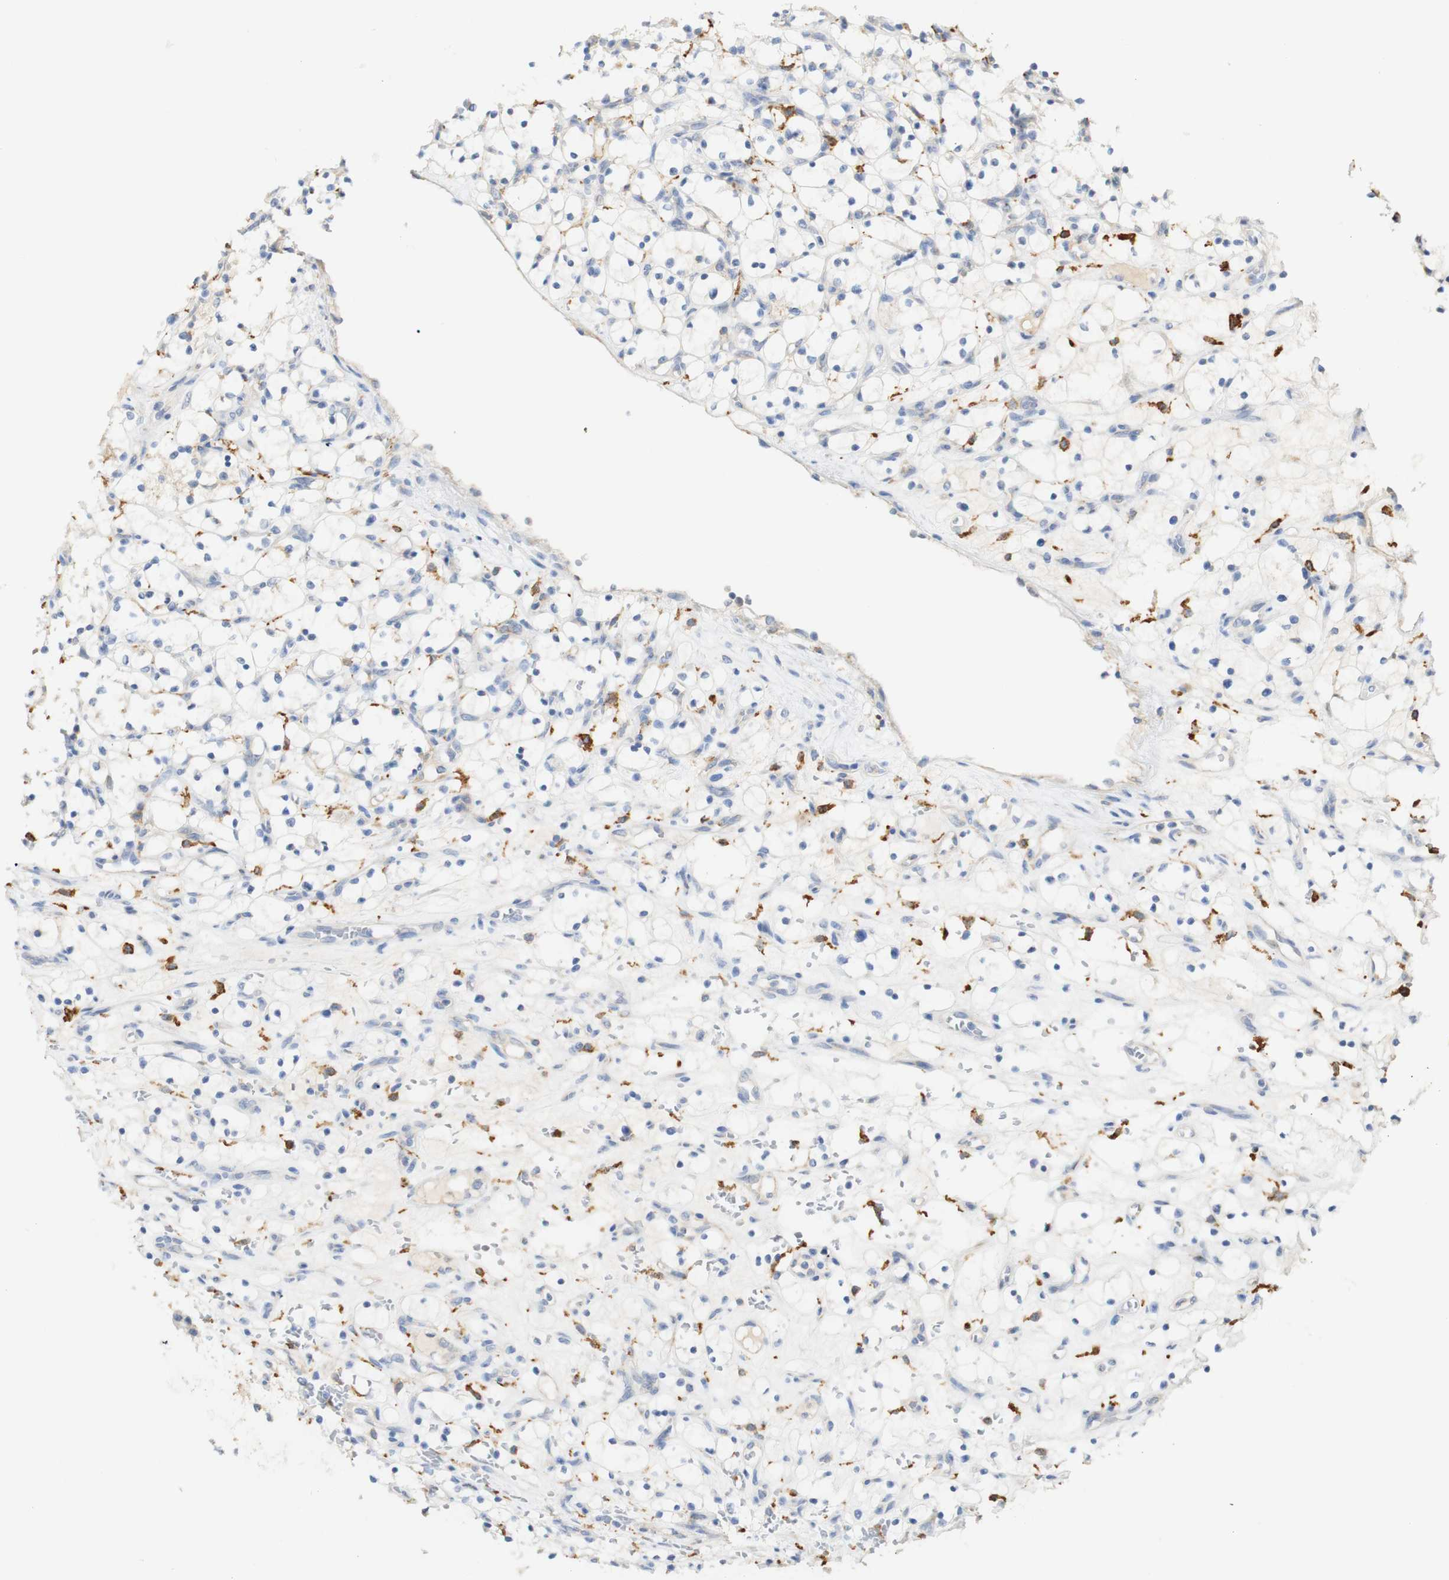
{"staining": {"intensity": "negative", "quantity": "none", "location": "none"}, "tissue": "renal cancer", "cell_type": "Tumor cells", "image_type": "cancer", "snomed": [{"axis": "morphology", "description": "Adenocarcinoma, NOS"}, {"axis": "topography", "description": "Kidney"}], "caption": "Adenocarcinoma (renal) stained for a protein using immunohistochemistry displays no staining tumor cells.", "gene": "FCGRT", "patient": {"sex": "female", "age": 69}}